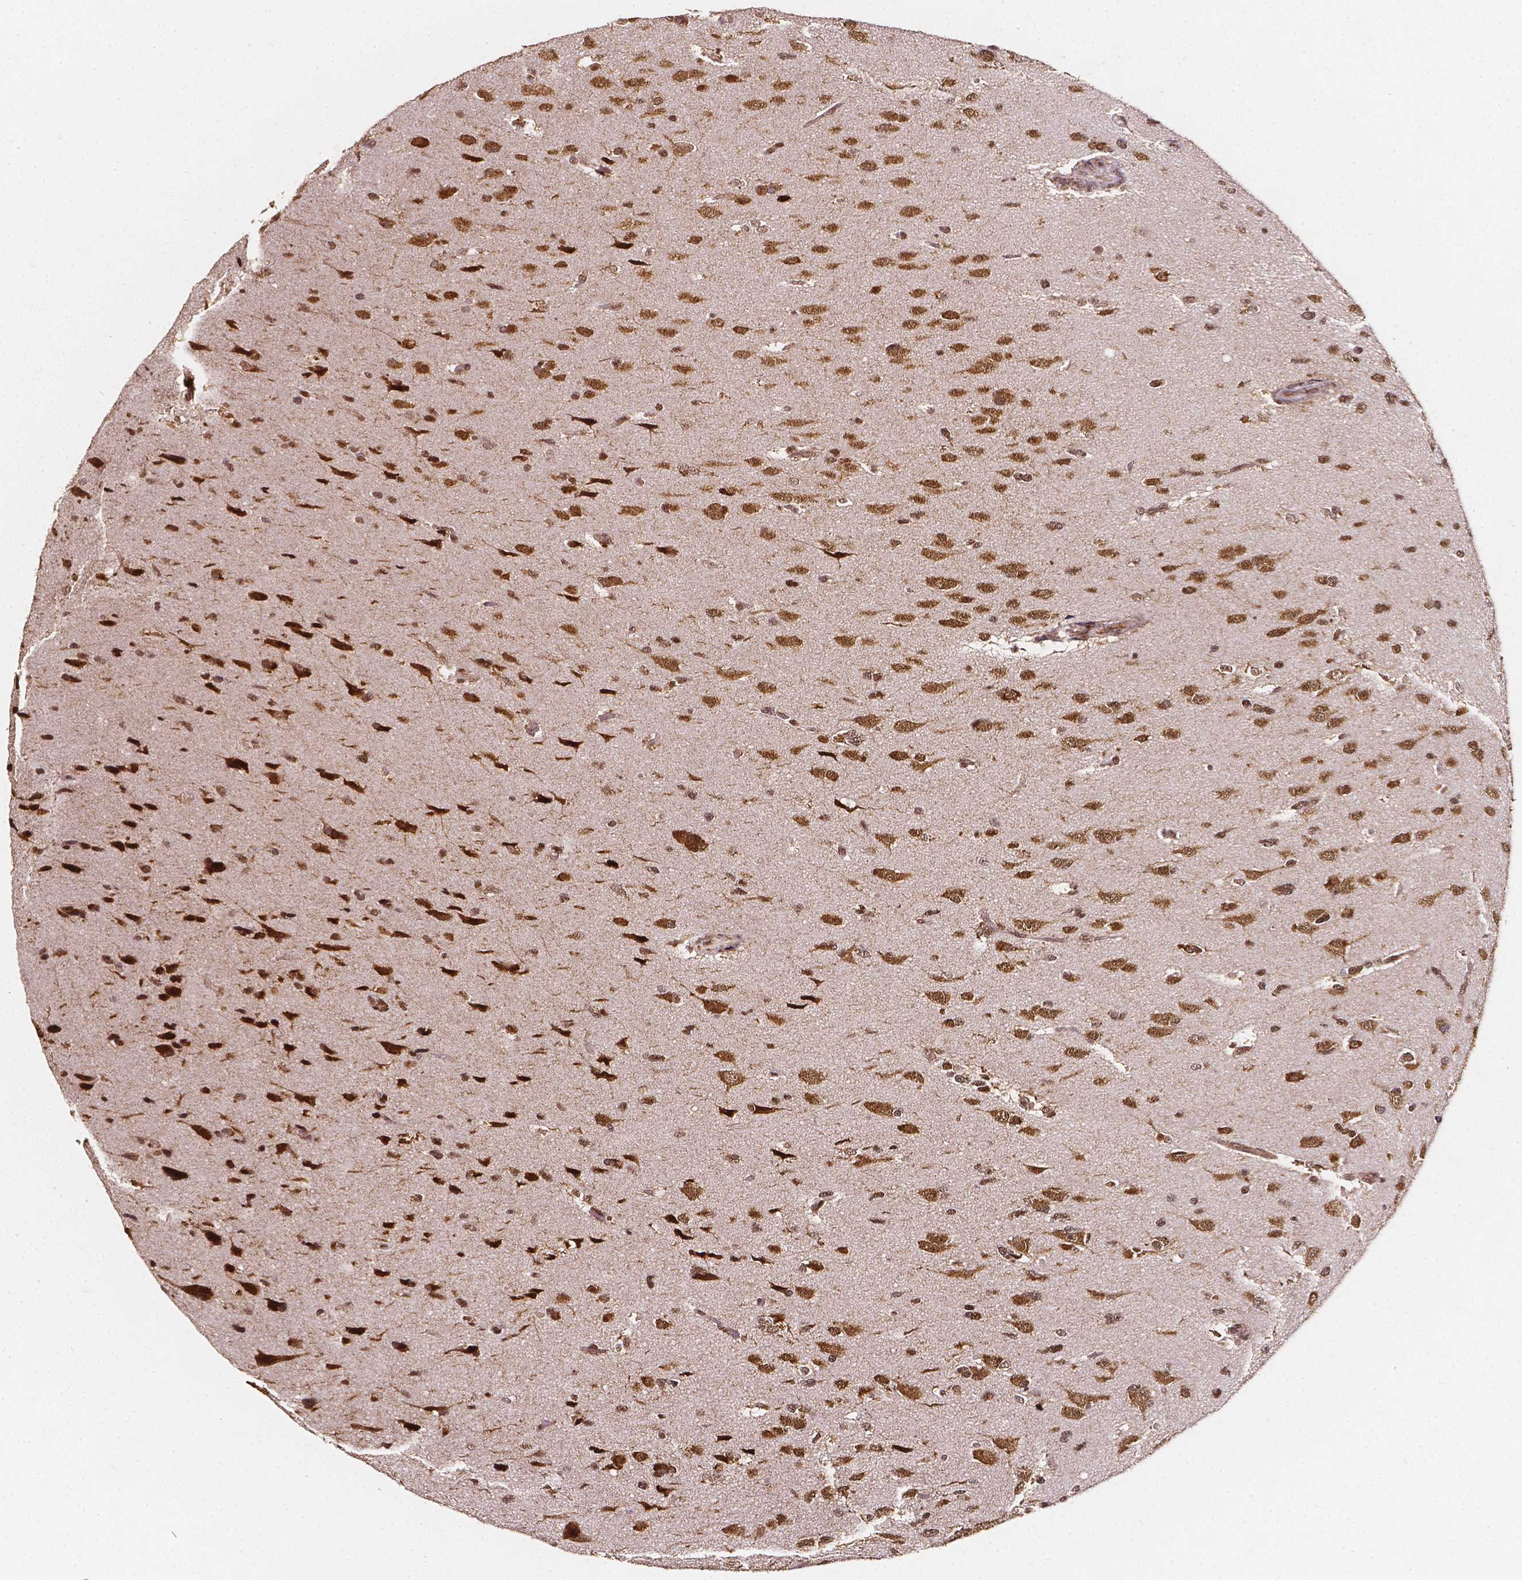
{"staining": {"intensity": "moderate", "quantity": ">75%", "location": "cytoplasmic/membranous,nuclear"}, "tissue": "glioma", "cell_type": "Tumor cells", "image_type": "cancer", "snomed": [{"axis": "morphology", "description": "Glioma, malignant, Low grade"}, {"axis": "topography", "description": "Brain"}], "caption": "Moderate cytoplasmic/membranous and nuclear protein staining is seen in about >75% of tumor cells in malignant glioma (low-grade). (brown staining indicates protein expression, while blue staining denotes nuclei).", "gene": "SMN1", "patient": {"sex": "female", "age": 55}}